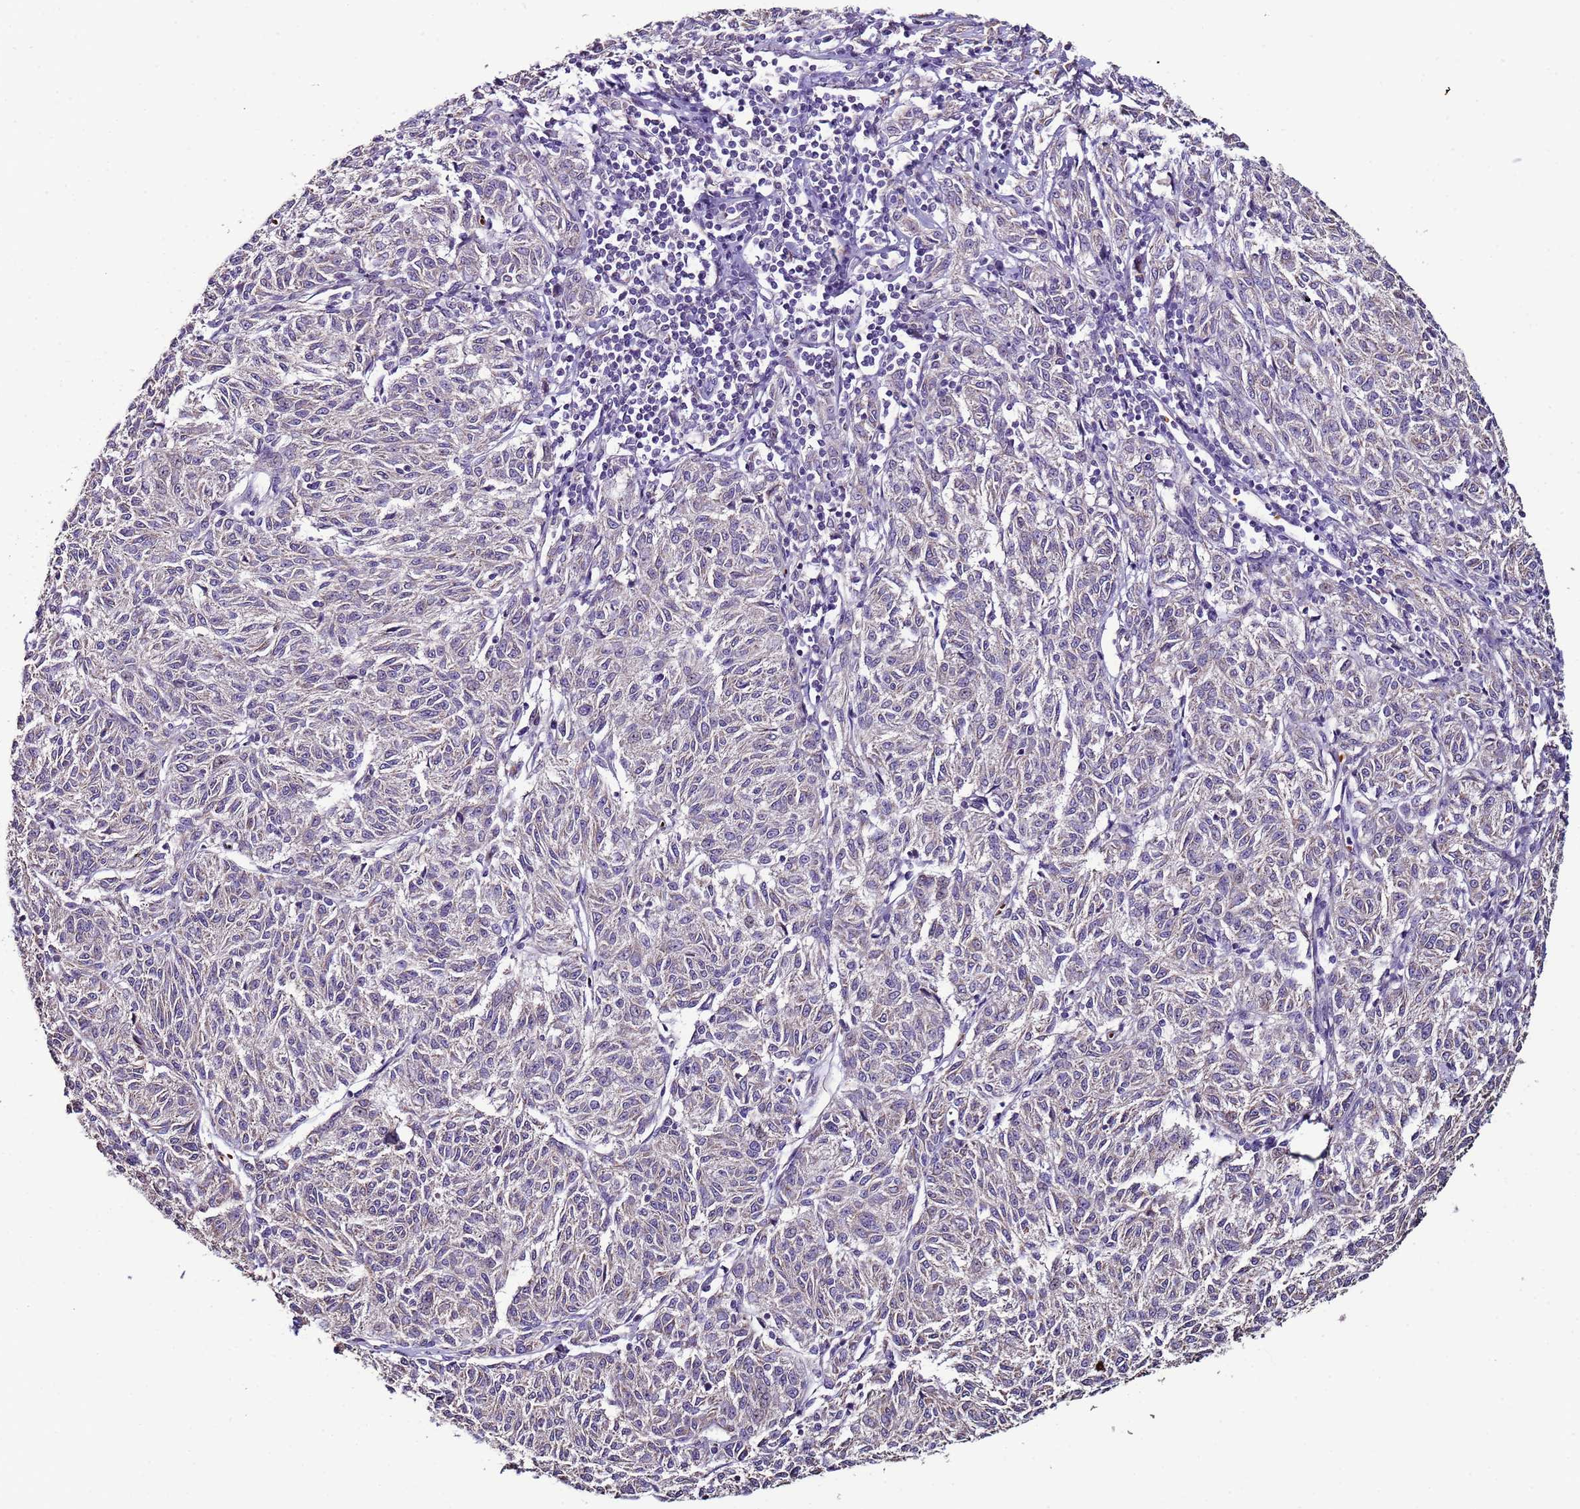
{"staining": {"intensity": "weak", "quantity": "<25%", "location": "cytoplasmic/membranous"}, "tissue": "melanoma", "cell_type": "Tumor cells", "image_type": "cancer", "snomed": [{"axis": "morphology", "description": "Malignant melanoma, NOS"}, {"axis": "topography", "description": "Skin"}], "caption": "IHC of human melanoma reveals no expression in tumor cells.", "gene": "CLHC1", "patient": {"sex": "female", "age": 72}}